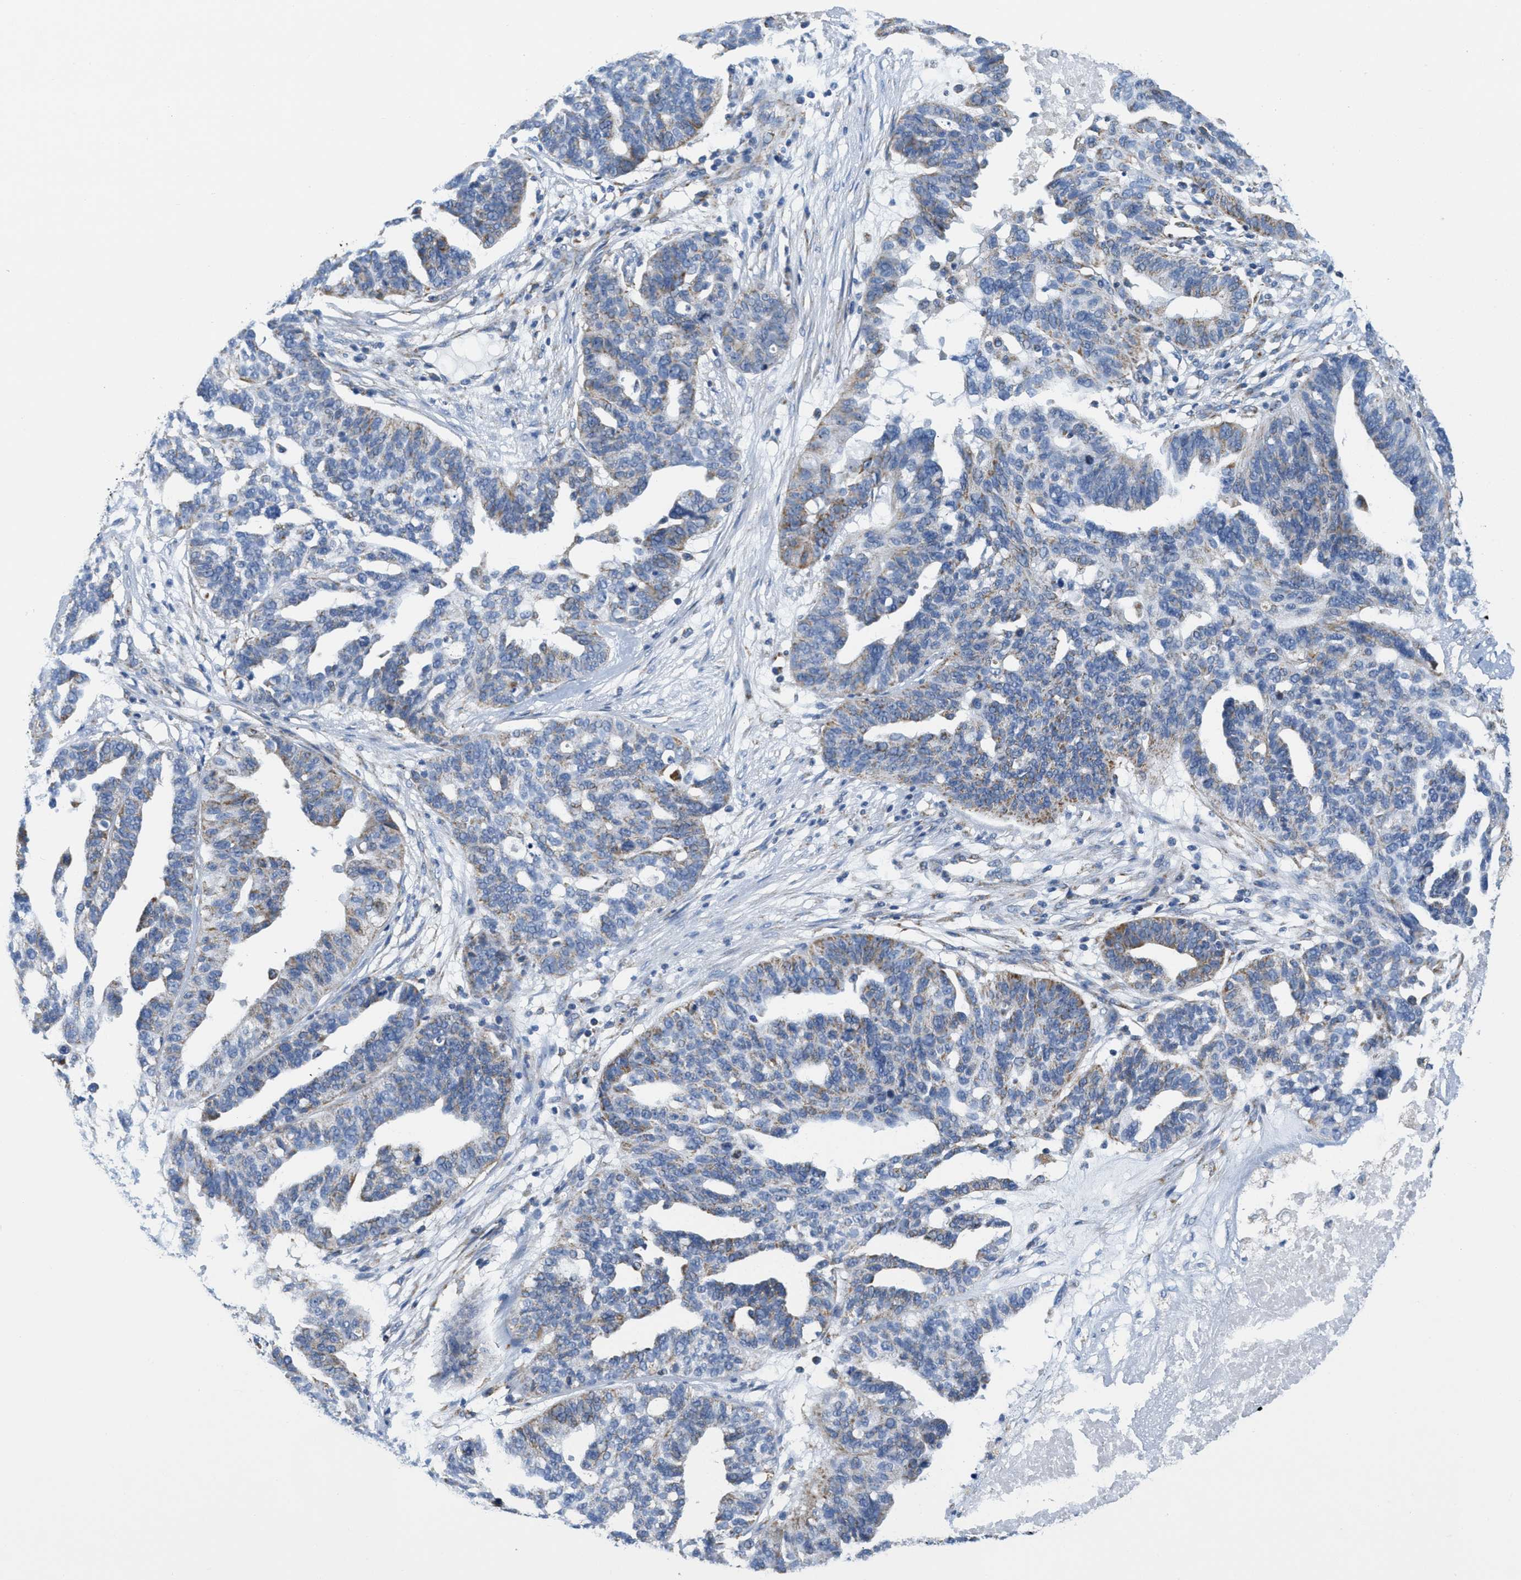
{"staining": {"intensity": "moderate", "quantity": "<25%", "location": "cytoplasmic/membranous"}, "tissue": "ovarian cancer", "cell_type": "Tumor cells", "image_type": "cancer", "snomed": [{"axis": "morphology", "description": "Cystadenocarcinoma, serous, NOS"}, {"axis": "topography", "description": "Ovary"}], "caption": "IHC (DAB) staining of serous cystadenocarcinoma (ovarian) shows moderate cytoplasmic/membranous protein staining in approximately <25% of tumor cells.", "gene": "KCNJ5", "patient": {"sex": "female", "age": 59}}